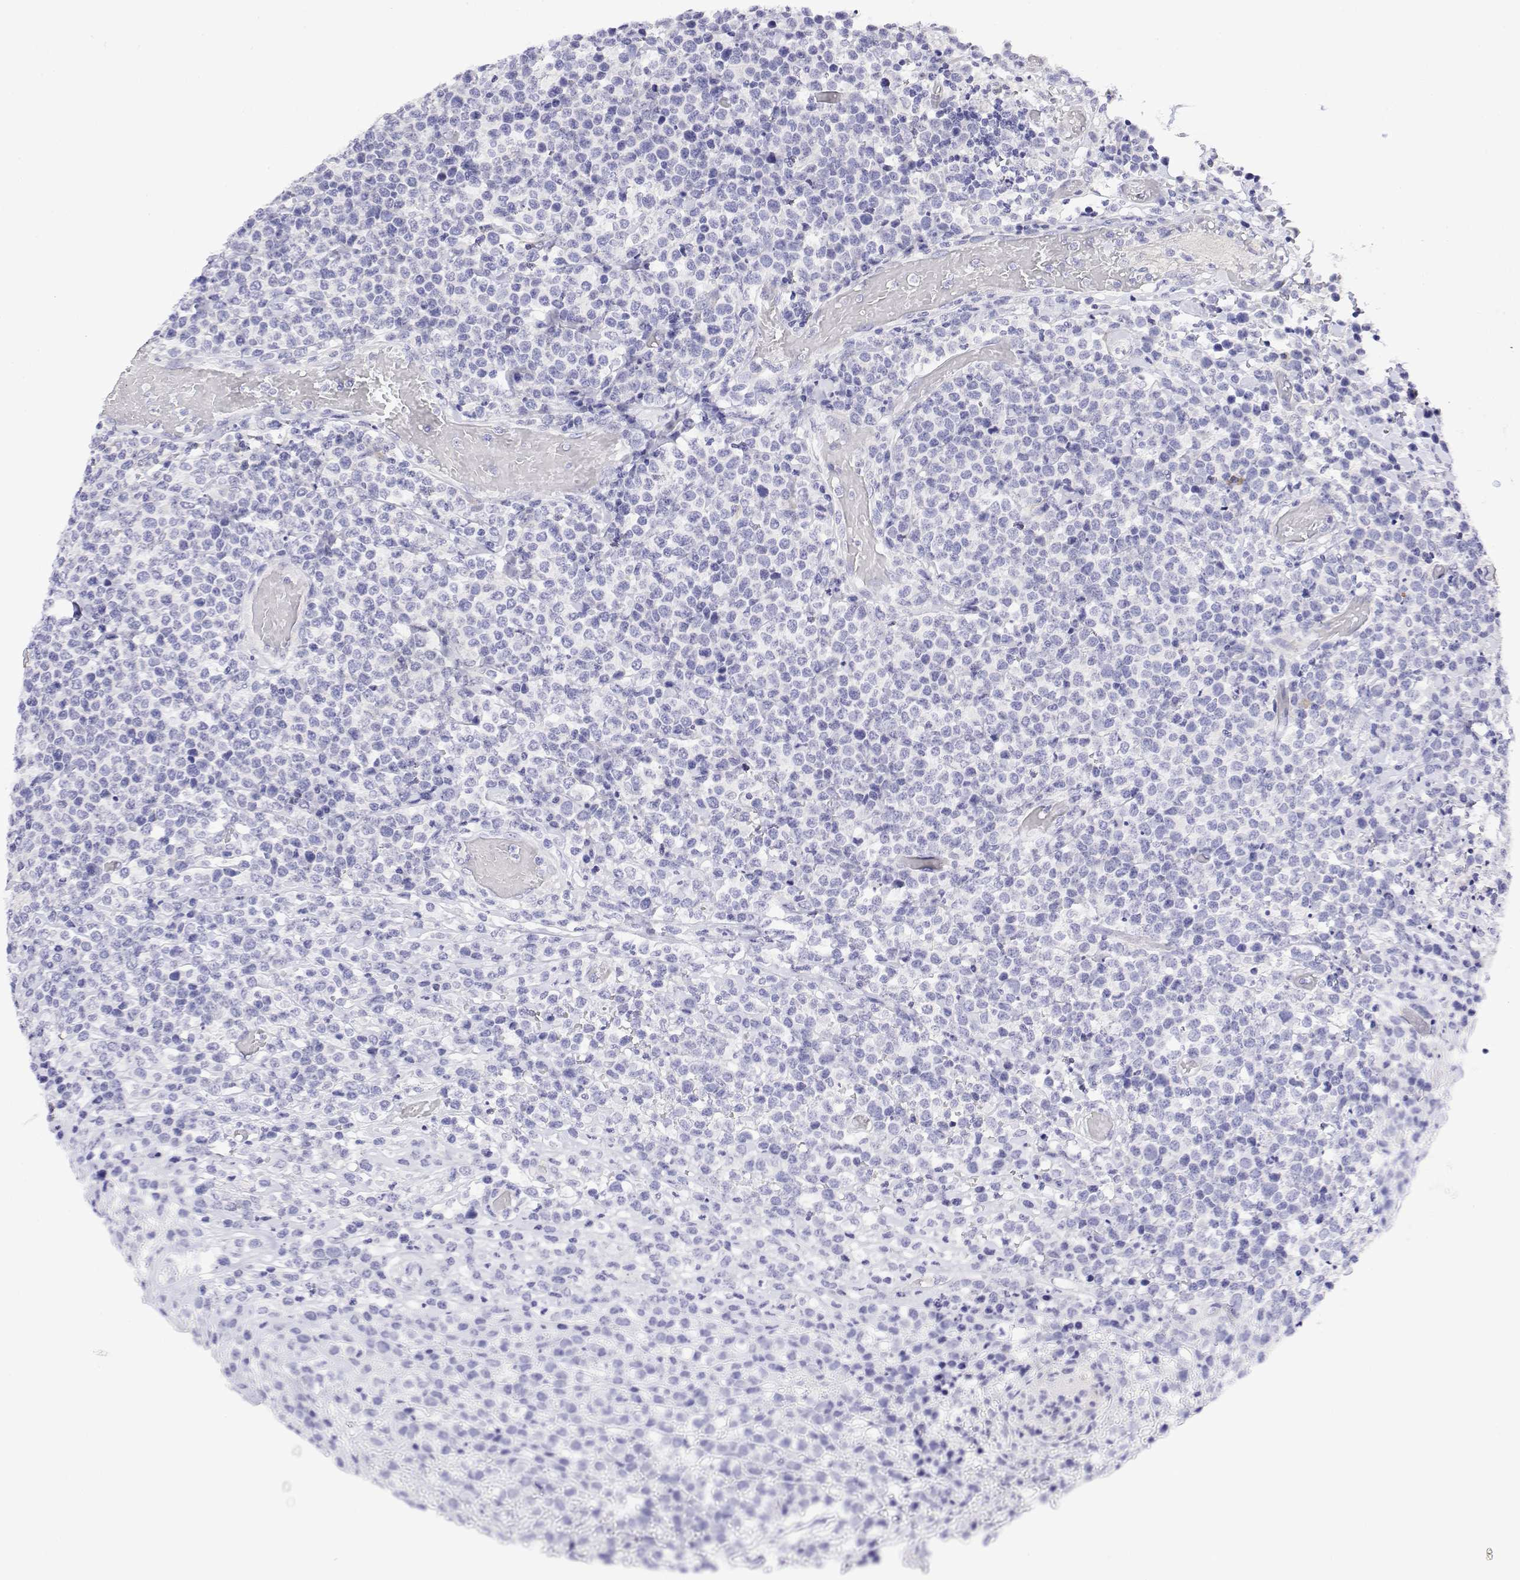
{"staining": {"intensity": "negative", "quantity": "none", "location": "none"}, "tissue": "lymphoma", "cell_type": "Tumor cells", "image_type": "cancer", "snomed": [{"axis": "morphology", "description": "Malignant lymphoma, non-Hodgkin's type, High grade"}, {"axis": "topography", "description": "Soft tissue"}], "caption": "The micrograph exhibits no significant expression in tumor cells of malignant lymphoma, non-Hodgkin's type (high-grade).", "gene": "LY6D", "patient": {"sex": "female", "age": 56}}